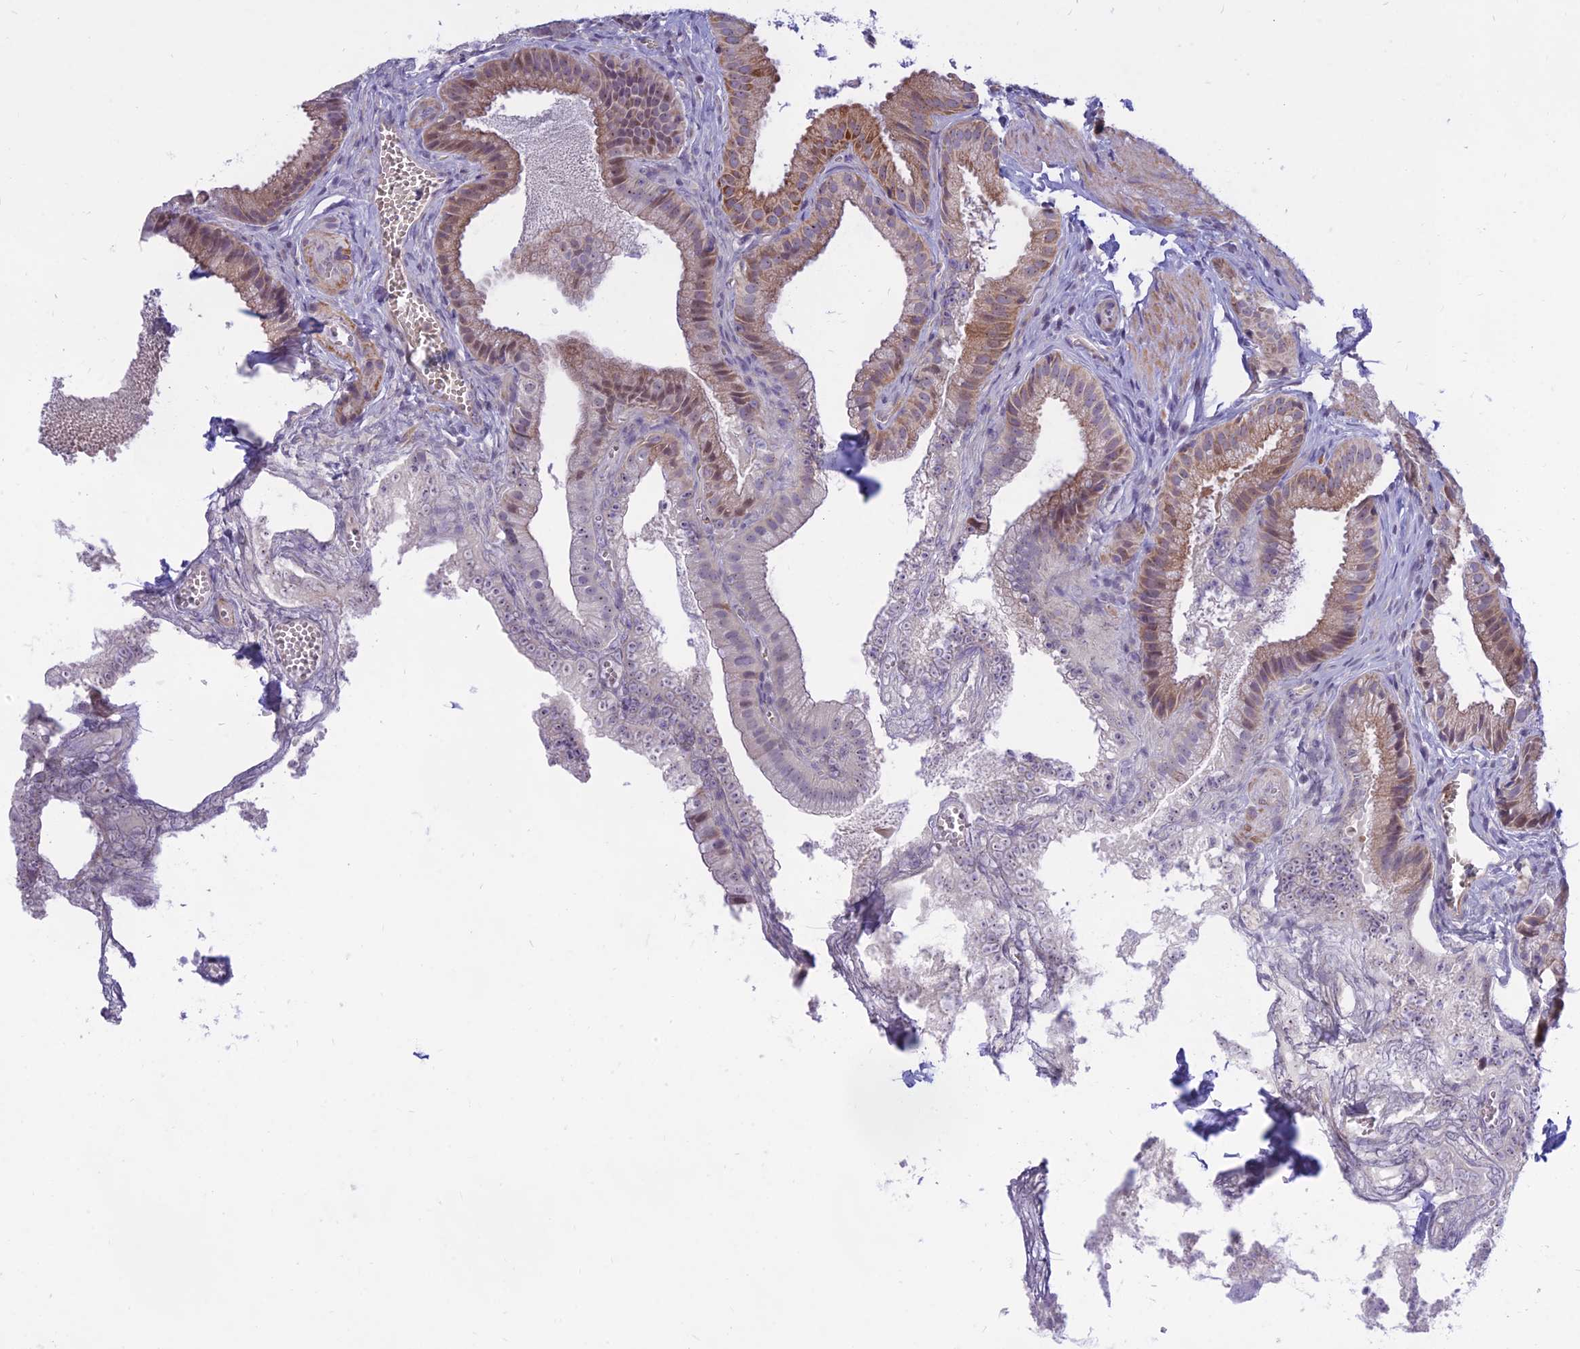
{"staining": {"intensity": "moderate", "quantity": "25%-75%", "location": "cytoplasmic/membranous,nuclear"}, "tissue": "gallbladder", "cell_type": "Glandular cells", "image_type": "normal", "snomed": [{"axis": "morphology", "description": "Normal tissue, NOS"}, {"axis": "topography", "description": "Gallbladder"}], "caption": "Brown immunohistochemical staining in benign human gallbladder demonstrates moderate cytoplasmic/membranous,nuclear positivity in approximately 25%-75% of glandular cells.", "gene": "KRR1", "patient": {"sex": "male", "age": 38}}